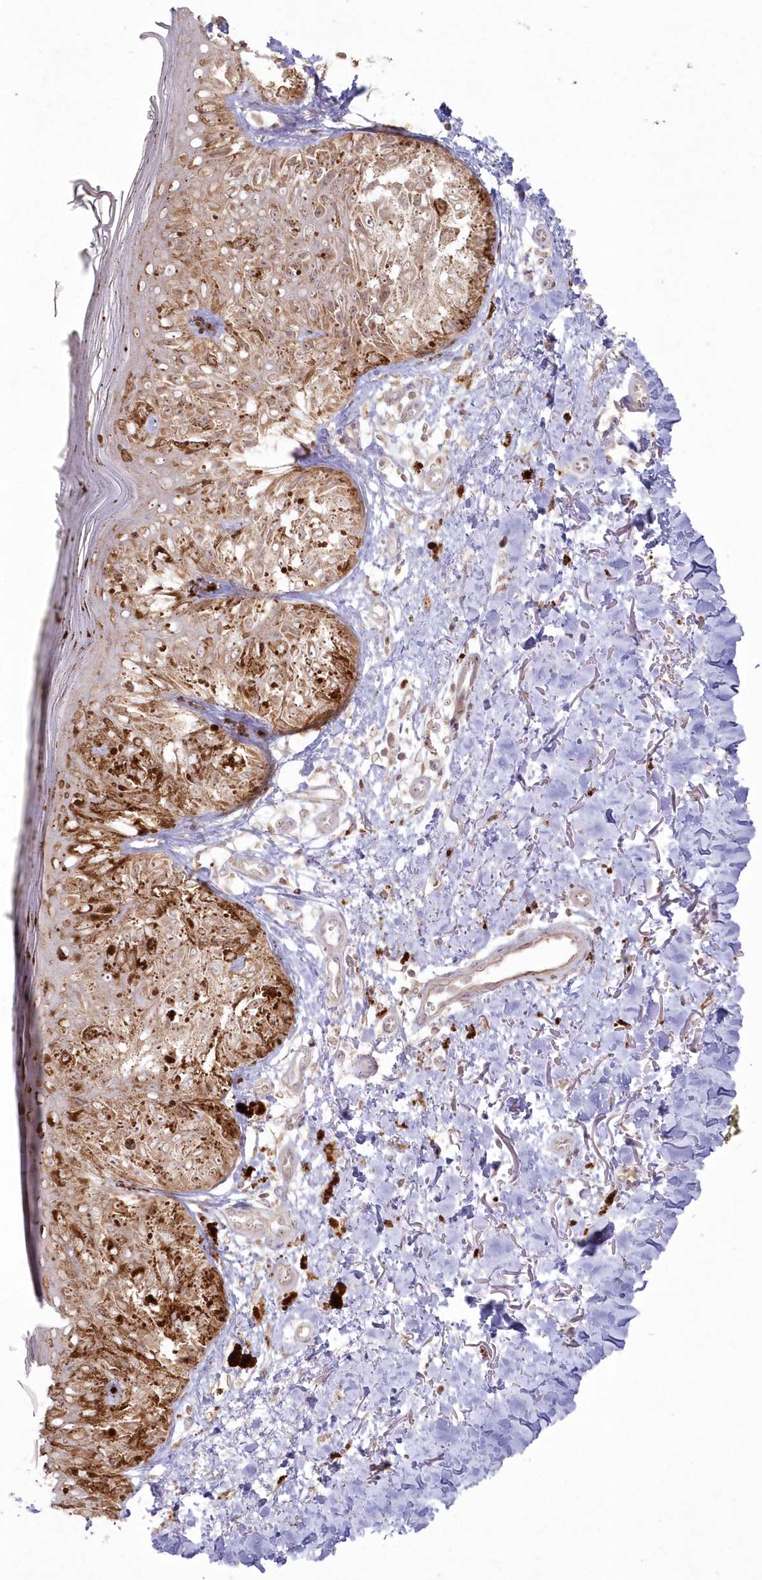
{"staining": {"intensity": "moderate", "quantity": ">75%", "location": "cytoplasmic/membranous"}, "tissue": "melanoma", "cell_type": "Tumor cells", "image_type": "cancer", "snomed": [{"axis": "morphology", "description": "Malignant melanoma, NOS"}, {"axis": "topography", "description": "Skin"}], "caption": "Moderate cytoplasmic/membranous staining for a protein is seen in approximately >75% of tumor cells of malignant melanoma using immunohistochemistry.", "gene": "ARSB", "patient": {"sex": "female", "age": 50}}